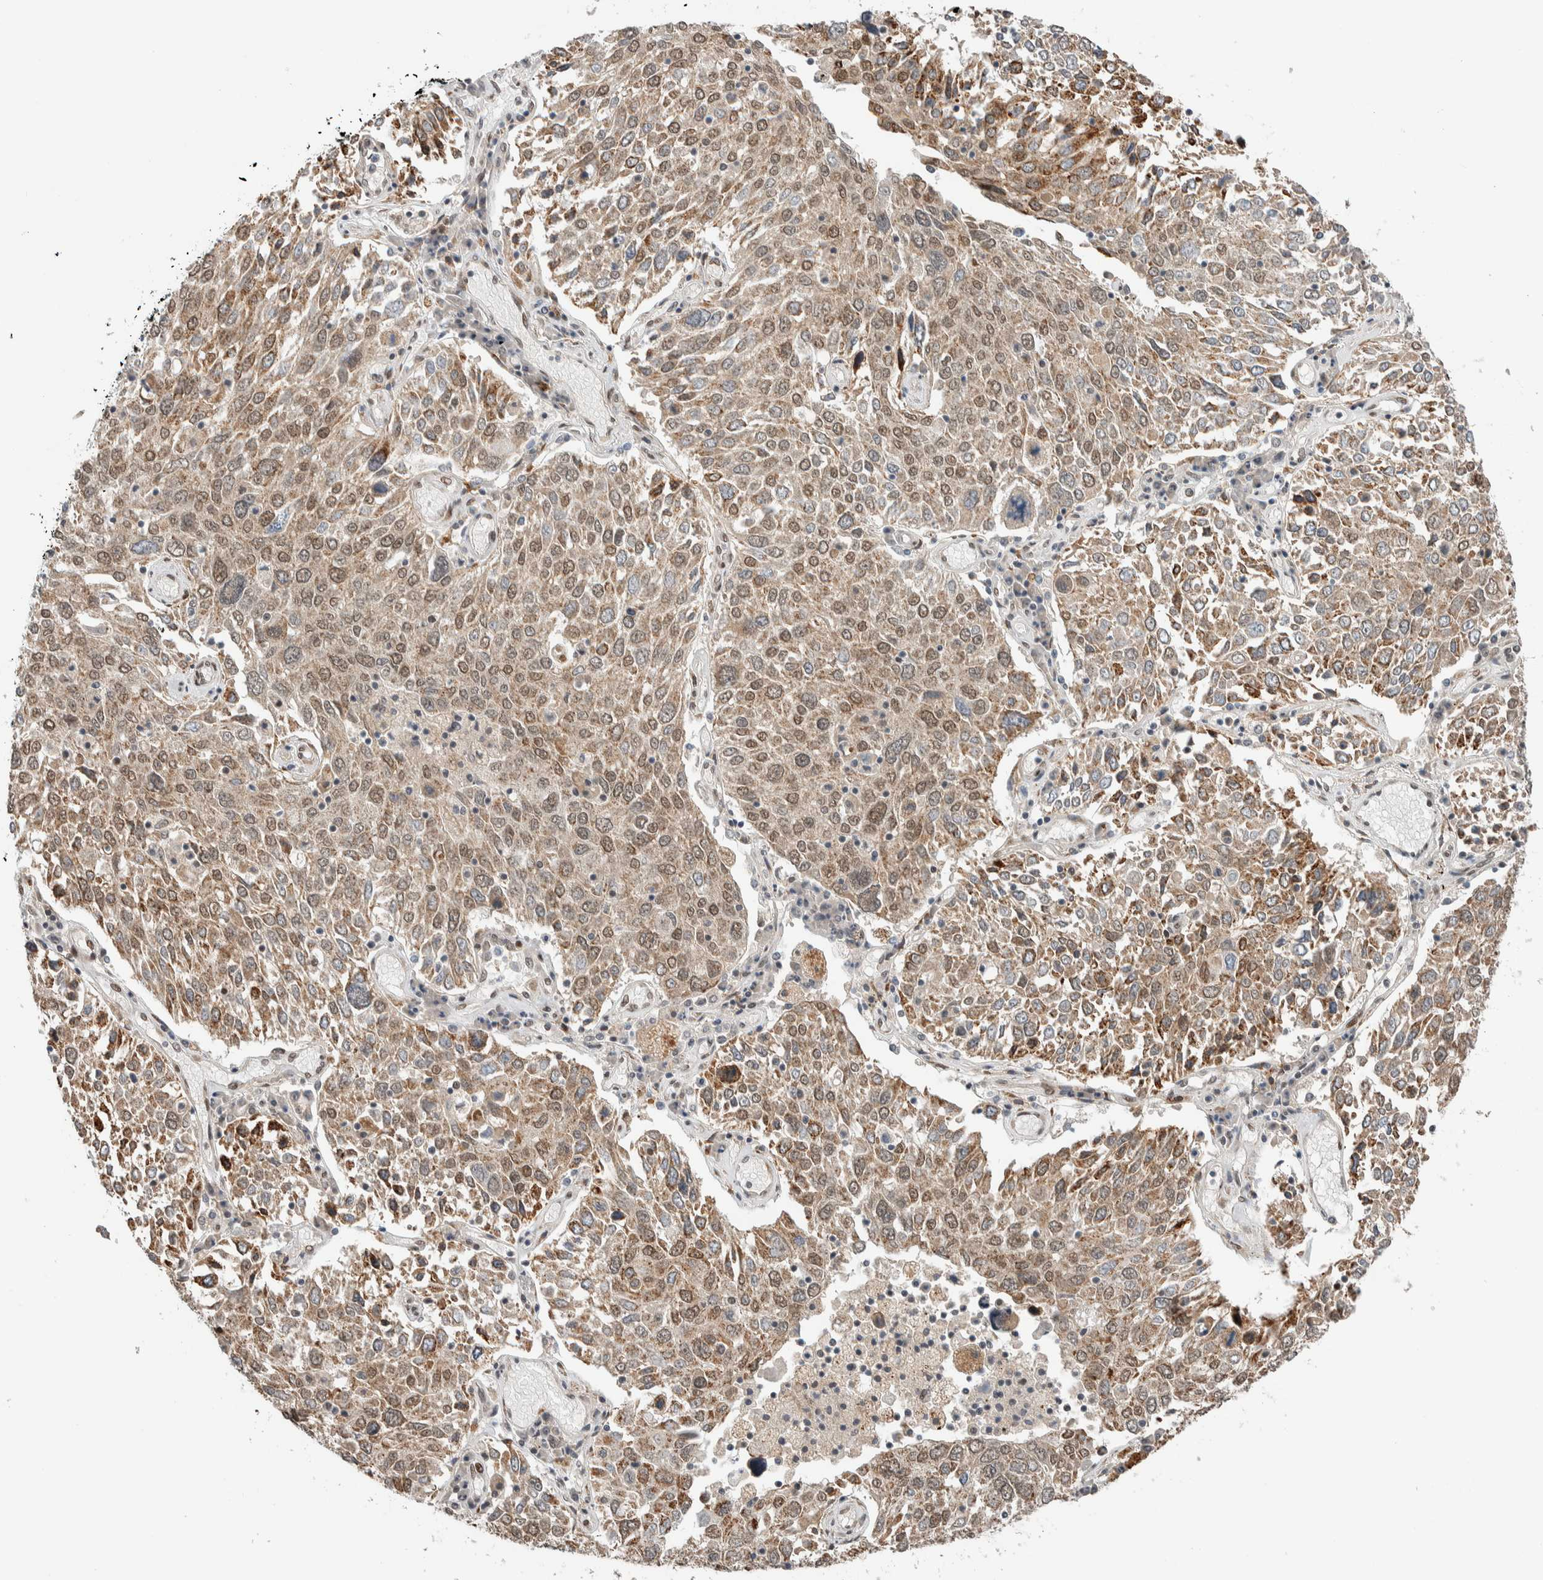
{"staining": {"intensity": "weak", "quantity": ">75%", "location": "cytoplasmic/membranous,nuclear"}, "tissue": "lung cancer", "cell_type": "Tumor cells", "image_type": "cancer", "snomed": [{"axis": "morphology", "description": "Squamous cell carcinoma, NOS"}, {"axis": "topography", "description": "Lung"}], "caption": "Squamous cell carcinoma (lung) stained for a protein shows weak cytoplasmic/membranous and nuclear positivity in tumor cells. (brown staining indicates protein expression, while blue staining denotes nuclei).", "gene": "TNRC18", "patient": {"sex": "male", "age": 65}}